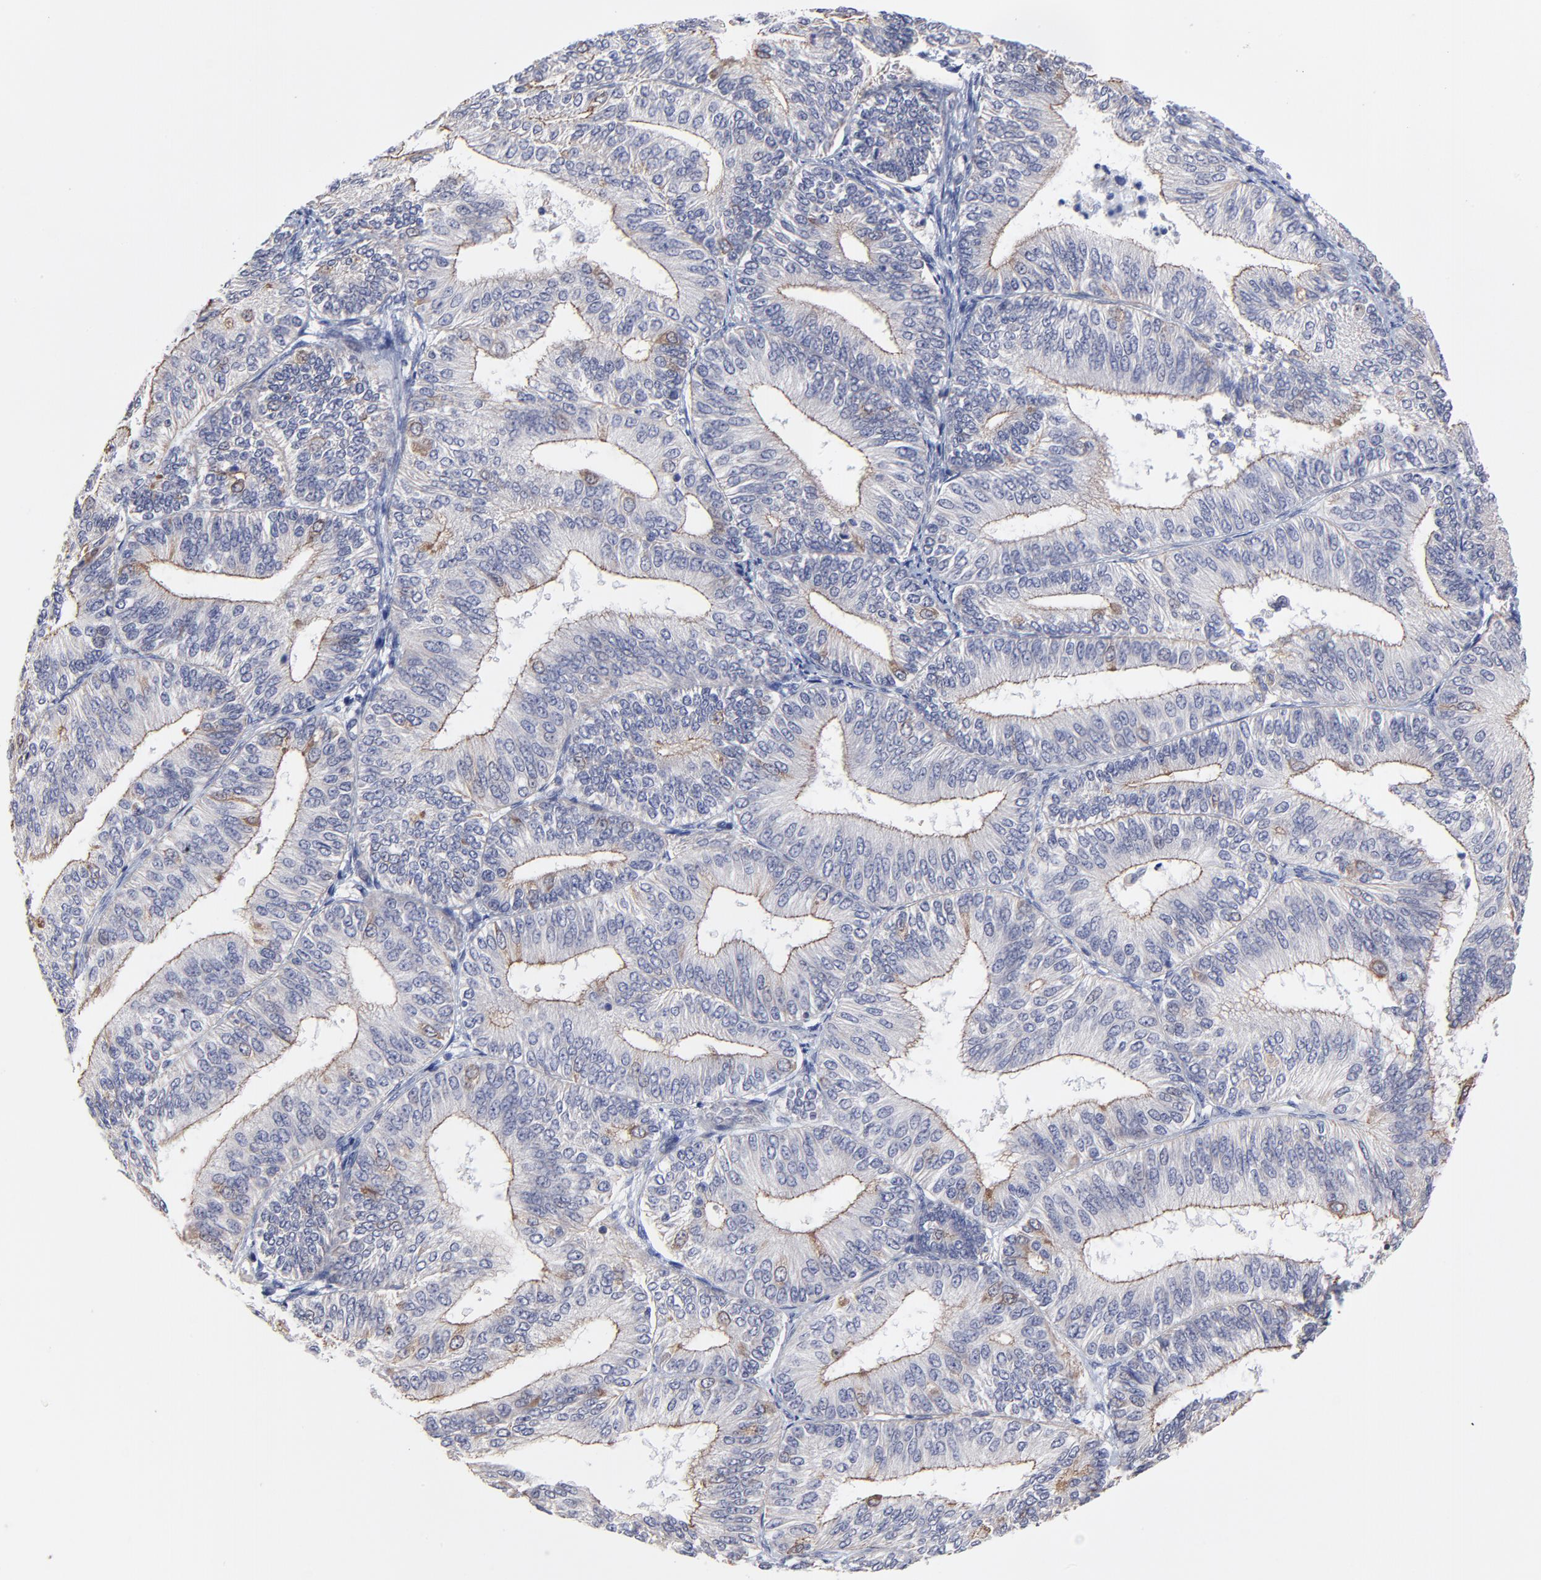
{"staining": {"intensity": "weak", "quantity": "<25%", "location": "cytoplasmic/membranous"}, "tissue": "endometrial cancer", "cell_type": "Tumor cells", "image_type": "cancer", "snomed": [{"axis": "morphology", "description": "Adenocarcinoma, NOS"}, {"axis": "topography", "description": "Endometrium"}], "caption": "A histopathology image of human endometrial cancer is negative for staining in tumor cells.", "gene": "FBXO8", "patient": {"sex": "female", "age": 55}}